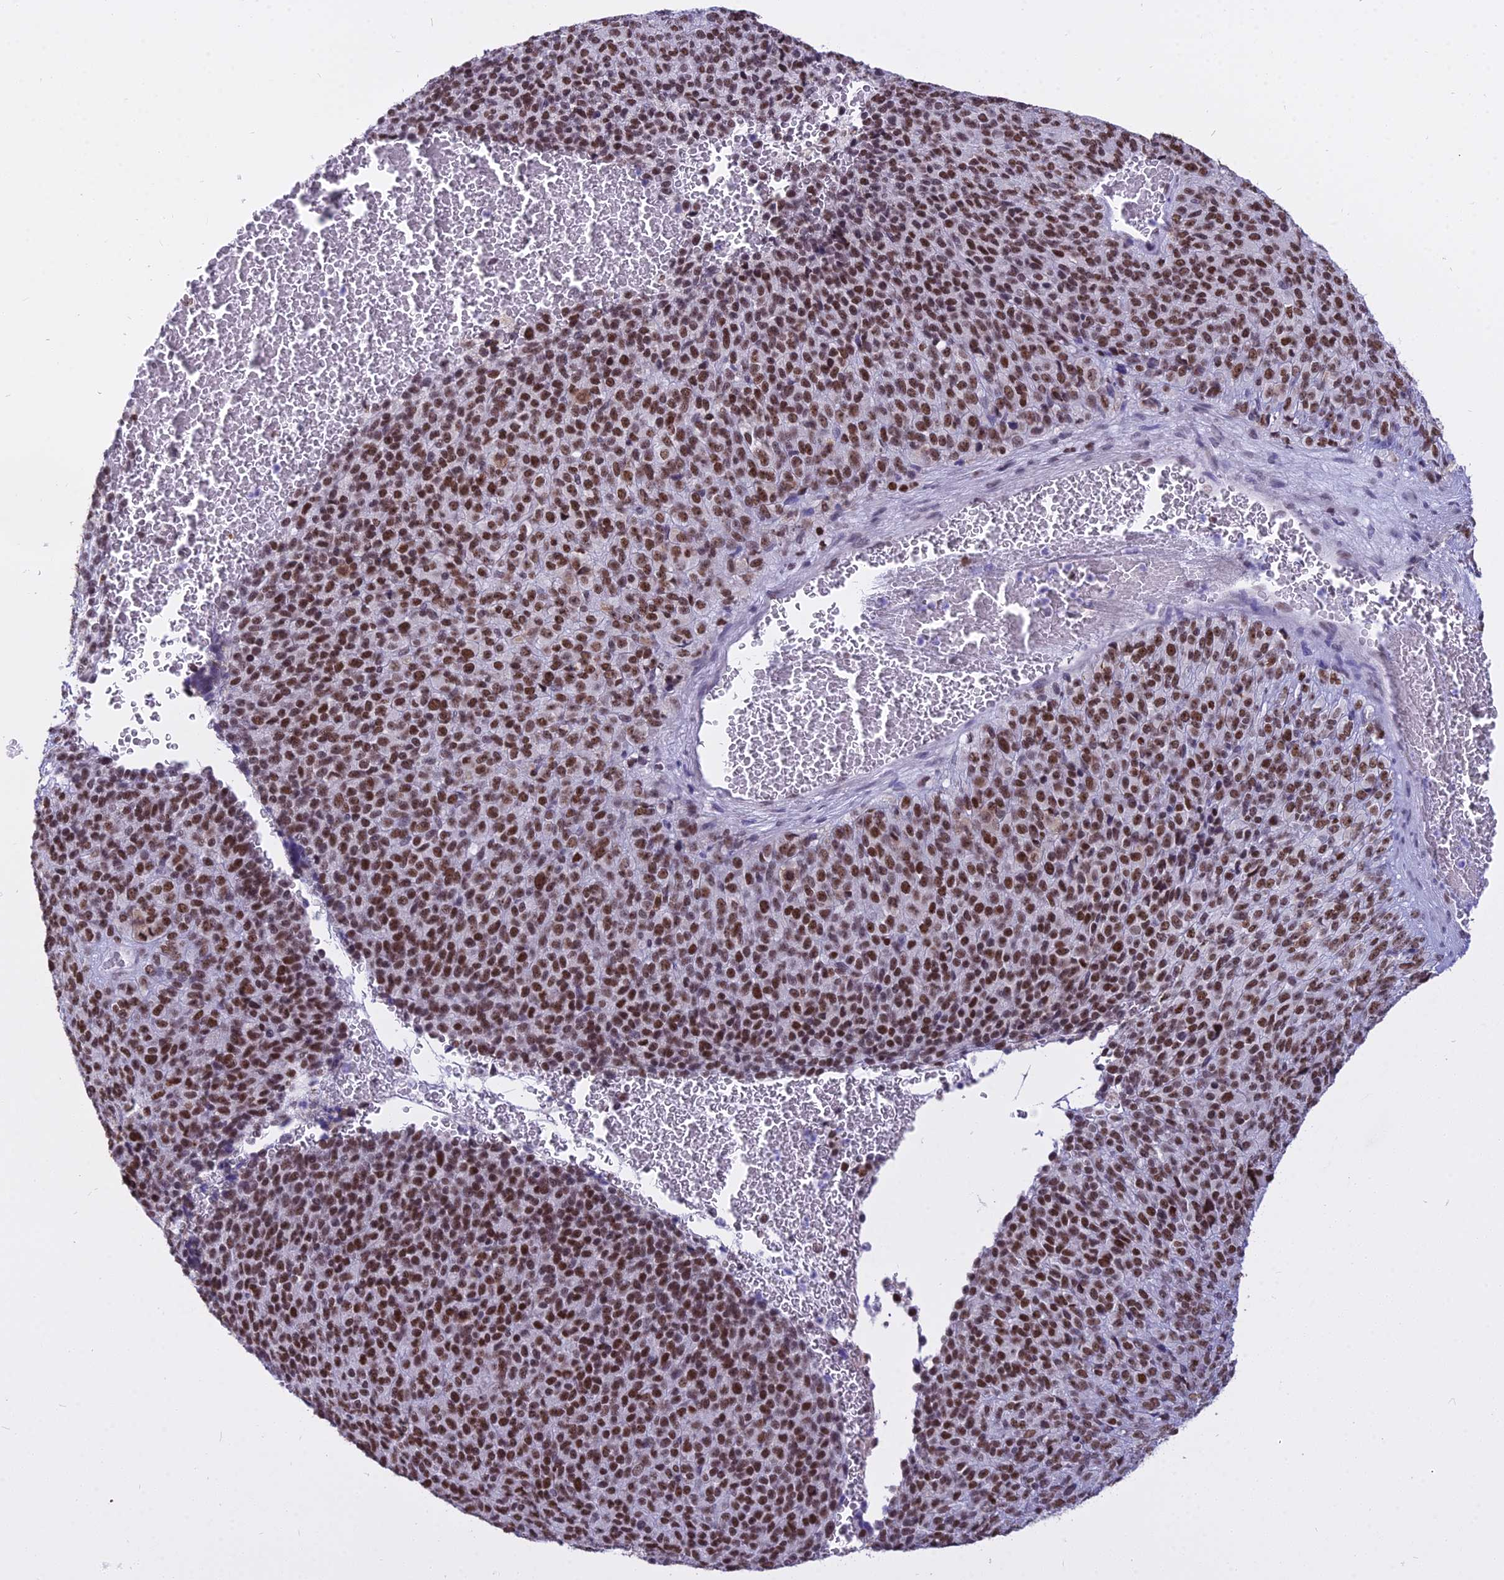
{"staining": {"intensity": "strong", "quantity": ">75%", "location": "nuclear"}, "tissue": "melanoma", "cell_type": "Tumor cells", "image_type": "cancer", "snomed": [{"axis": "morphology", "description": "Malignant melanoma, Metastatic site"}, {"axis": "topography", "description": "Brain"}], "caption": "Immunohistochemistry (IHC) of melanoma exhibits high levels of strong nuclear expression in about >75% of tumor cells.", "gene": "PARP1", "patient": {"sex": "female", "age": 56}}